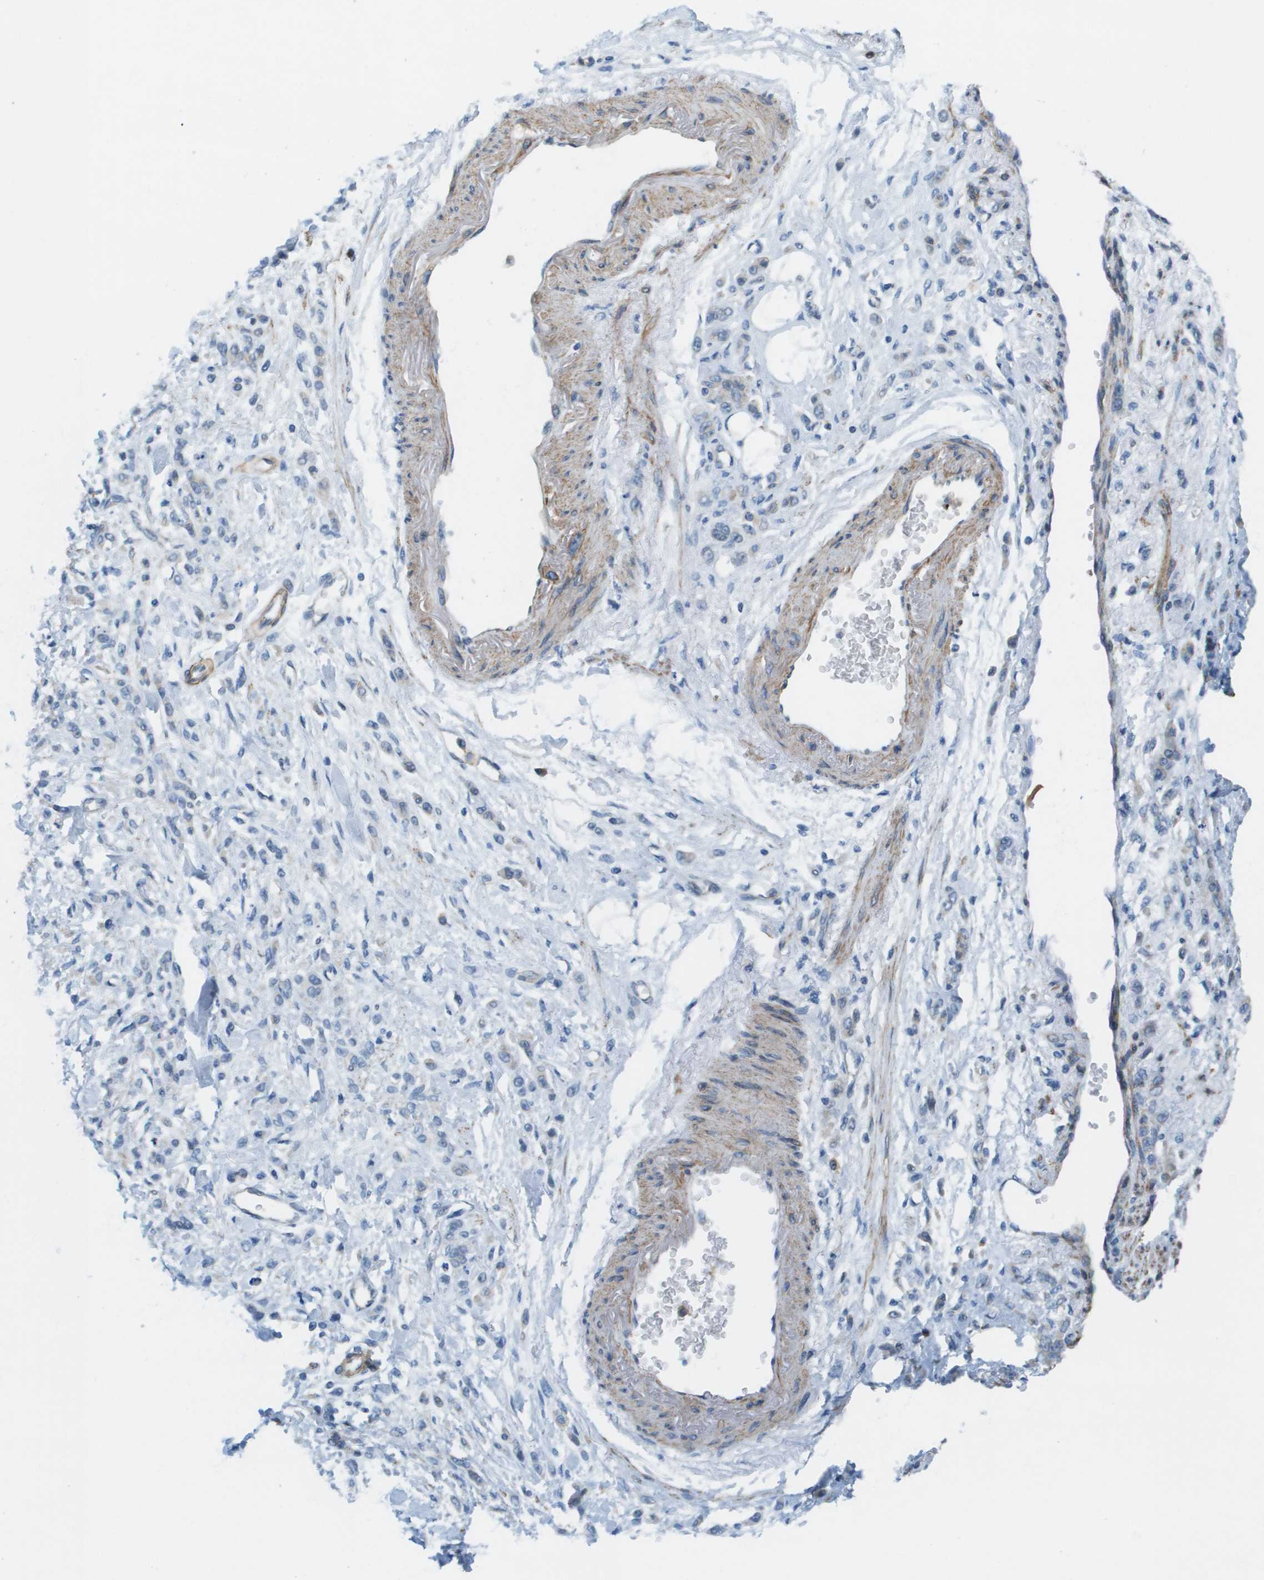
{"staining": {"intensity": "negative", "quantity": "none", "location": "none"}, "tissue": "stomach cancer", "cell_type": "Tumor cells", "image_type": "cancer", "snomed": [{"axis": "morphology", "description": "Normal tissue, NOS"}, {"axis": "morphology", "description": "Adenocarcinoma, NOS"}, {"axis": "topography", "description": "Stomach"}], "caption": "Immunohistochemistry (IHC) of stomach cancer shows no expression in tumor cells.", "gene": "MYH11", "patient": {"sex": "male", "age": 82}}